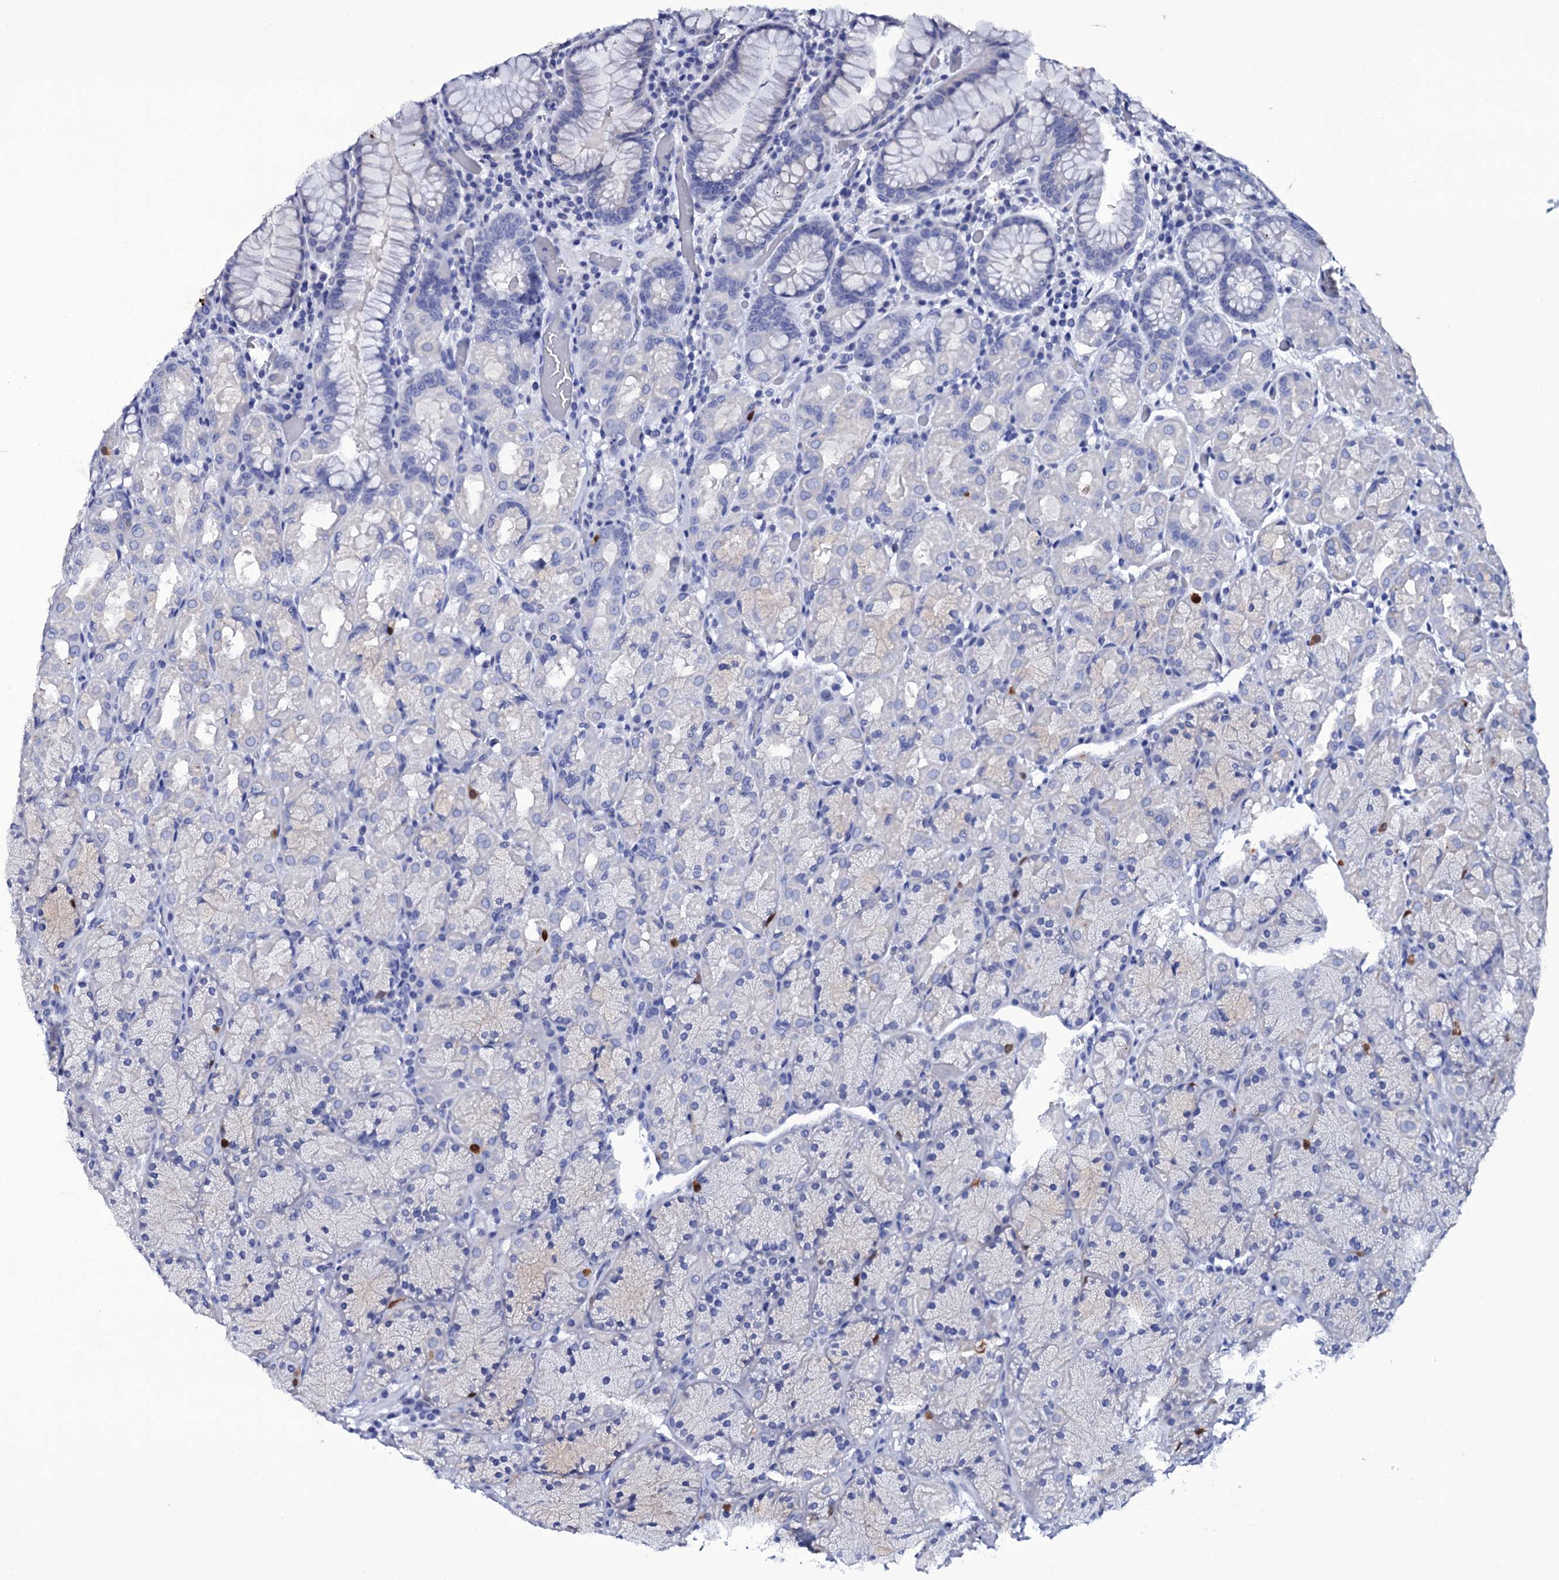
{"staining": {"intensity": "moderate", "quantity": "<25%", "location": "cytoplasmic/membranous,nuclear"}, "tissue": "stomach", "cell_type": "Glandular cells", "image_type": "normal", "snomed": [{"axis": "morphology", "description": "Normal tissue, NOS"}, {"axis": "topography", "description": "Stomach, upper"}, {"axis": "topography", "description": "Stomach, lower"}], "caption": "Stomach stained with a brown dye shows moderate cytoplasmic/membranous,nuclear positive staining in approximately <25% of glandular cells.", "gene": "ITPRID2", "patient": {"sex": "male", "age": 80}}